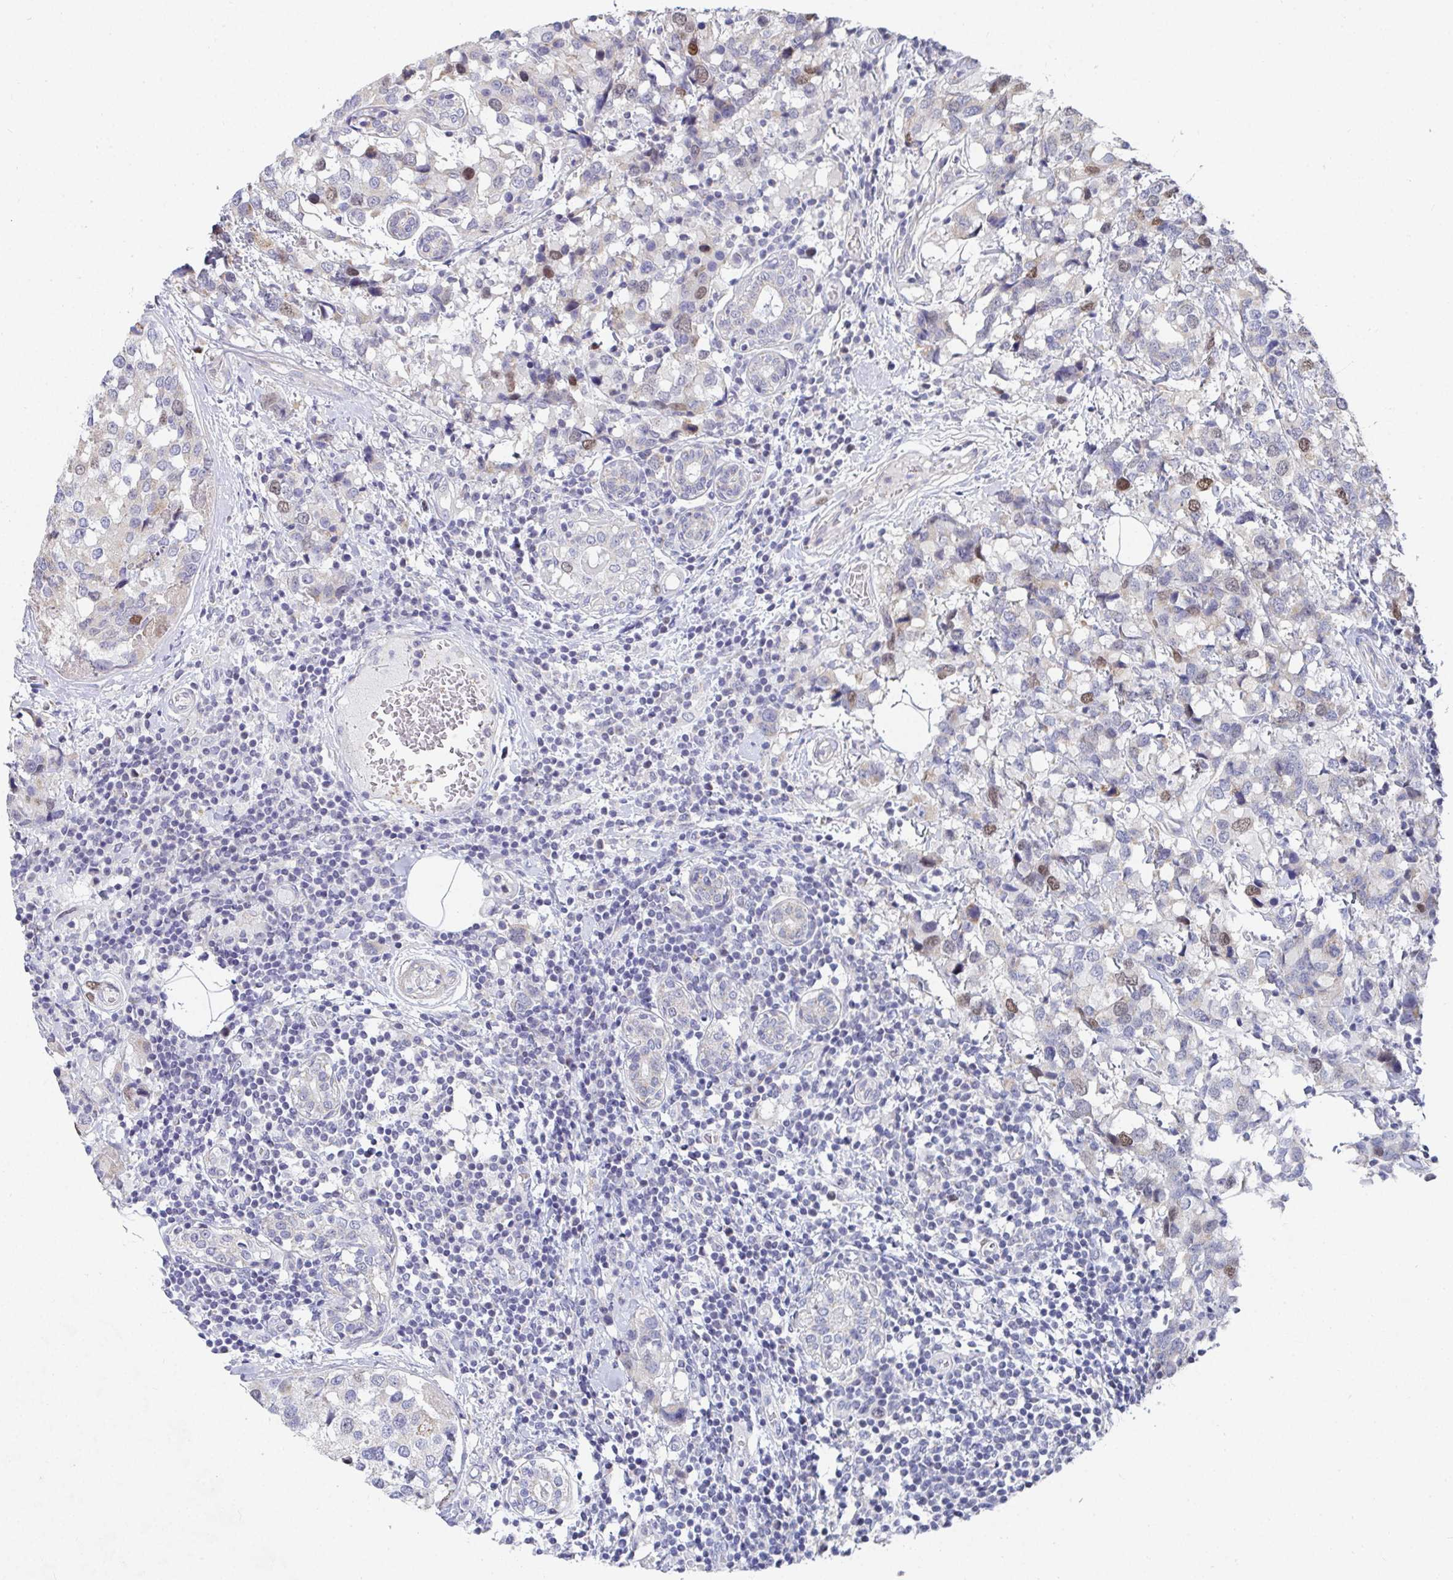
{"staining": {"intensity": "moderate", "quantity": "<25%", "location": "nuclear"}, "tissue": "breast cancer", "cell_type": "Tumor cells", "image_type": "cancer", "snomed": [{"axis": "morphology", "description": "Lobular carcinoma"}, {"axis": "topography", "description": "Breast"}], "caption": "Moderate nuclear protein expression is identified in about <25% of tumor cells in breast cancer.", "gene": "ATP5F1C", "patient": {"sex": "female", "age": 59}}